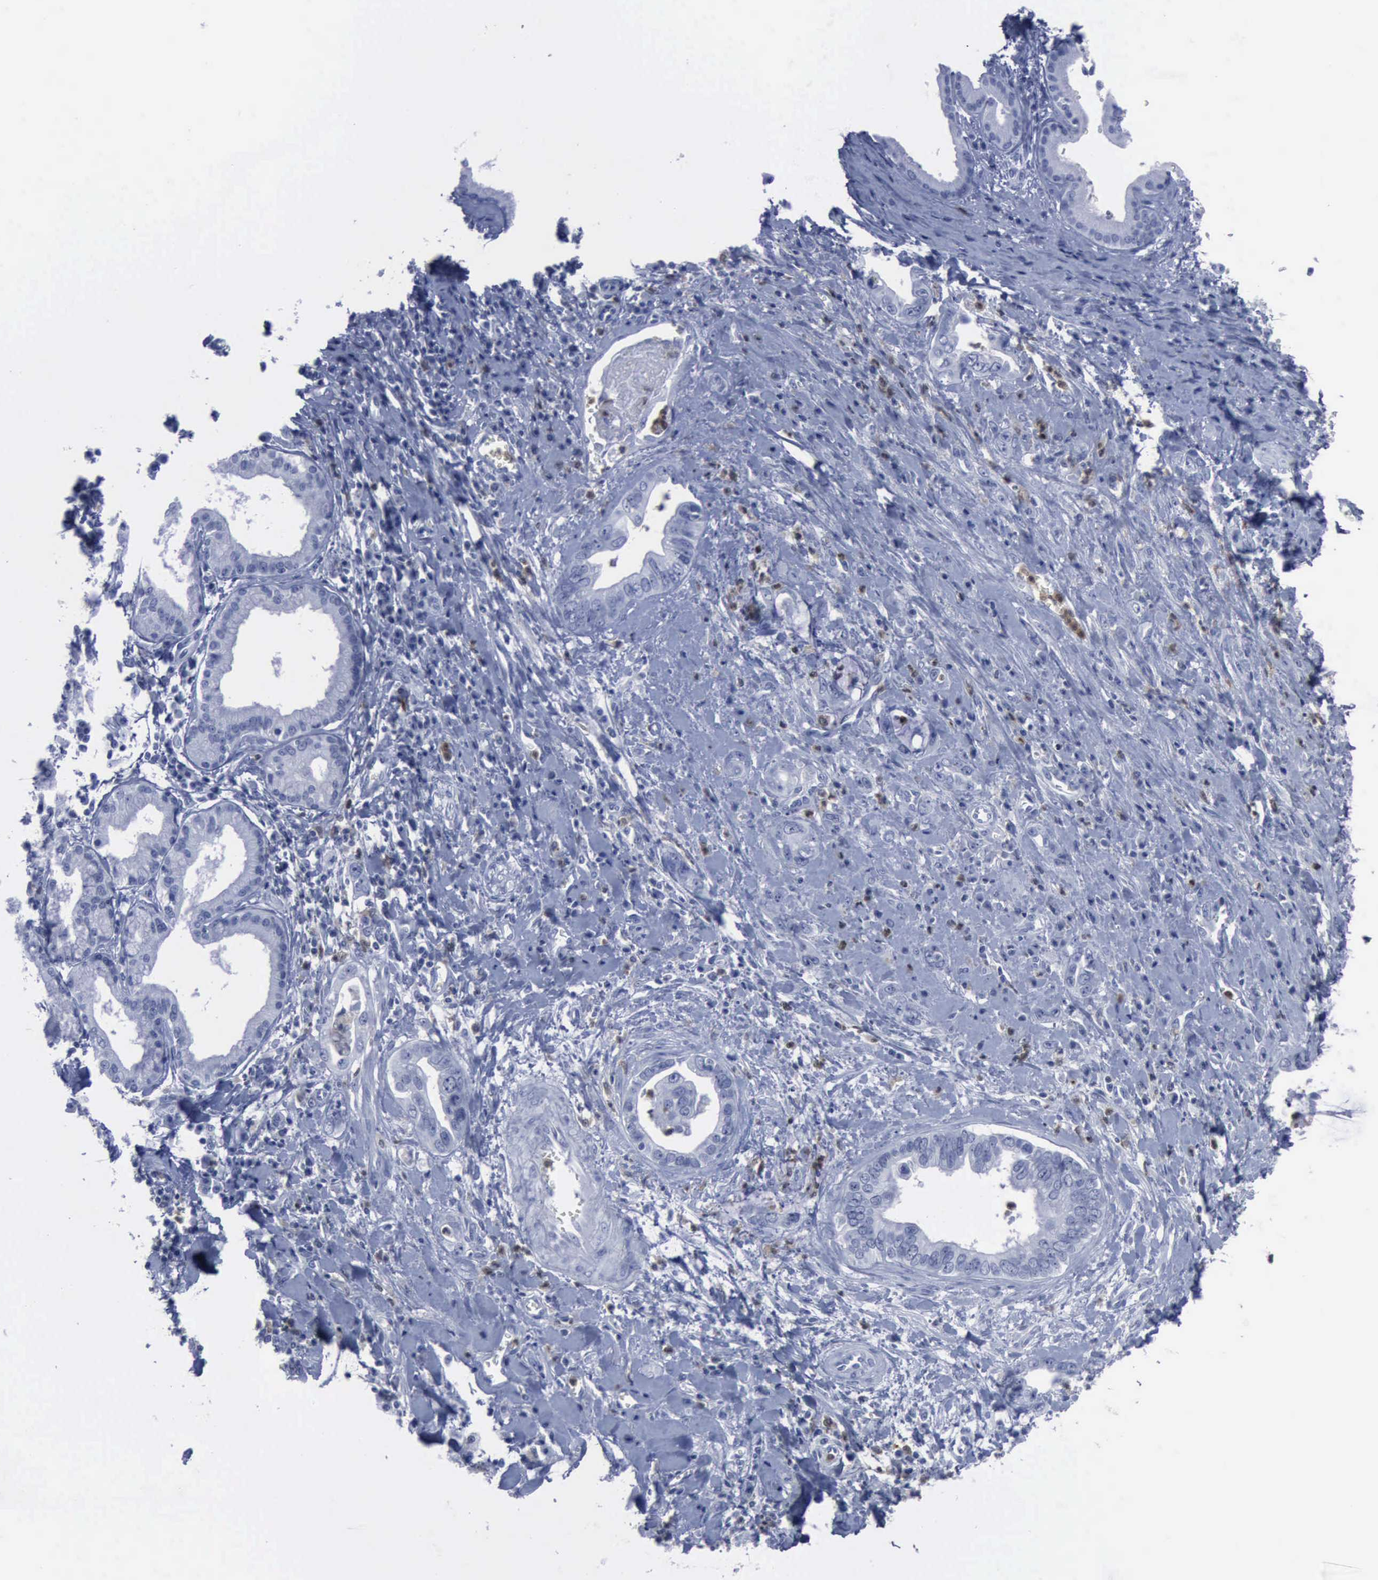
{"staining": {"intensity": "negative", "quantity": "none", "location": "none"}, "tissue": "pancreatic cancer", "cell_type": "Tumor cells", "image_type": "cancer", "snomed": [{"axis": "morphology", "description": "Adenocarcinoma, NOS"}, {"axis": "topography", "description": "Pancreas"}], "caption": "A micrograph of human pancreatic cancer is negative for staining in tumor cells.", "gene": "CSTA", "patient": {"sex": "male", "age": 69}}